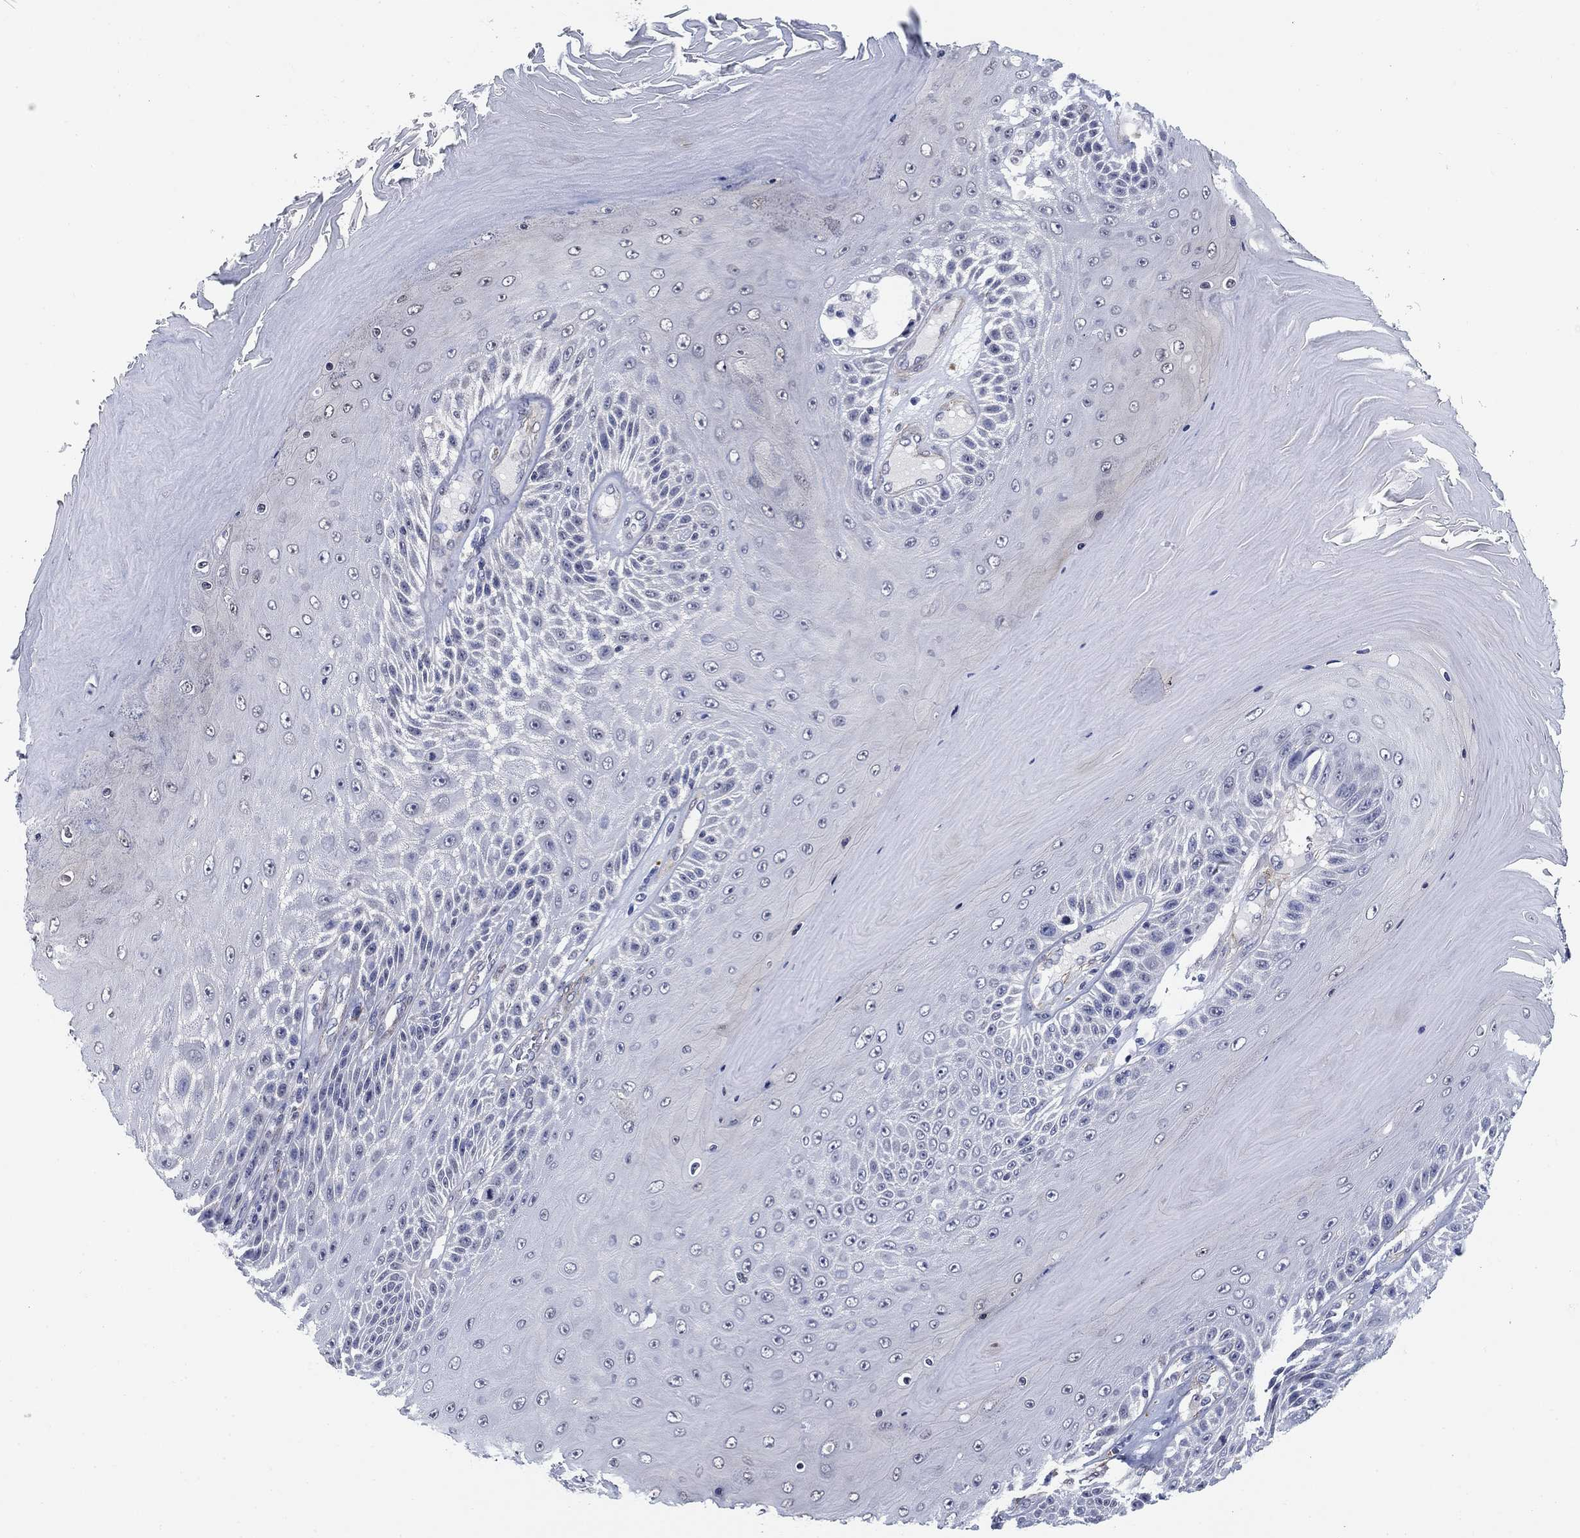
{"staining": {"intensity": "negative", "quantity": "none", "location": "none"}, "tissue": "skin cancer", "cell_type": "Tumor cells", "image_type": "cancer", "snomed": [{"axis": "morphology", "description": "Squamous cell carcinoma, NOS"}, {"axis": "topography", "description": "Skin"}], "caption": "Immunohistochemistry of human skin squamous cell carcinoma demonstrates no staining in tumor cells.", "gene": "OTUB2", "patient": {"sex": "male", "age": 62}}